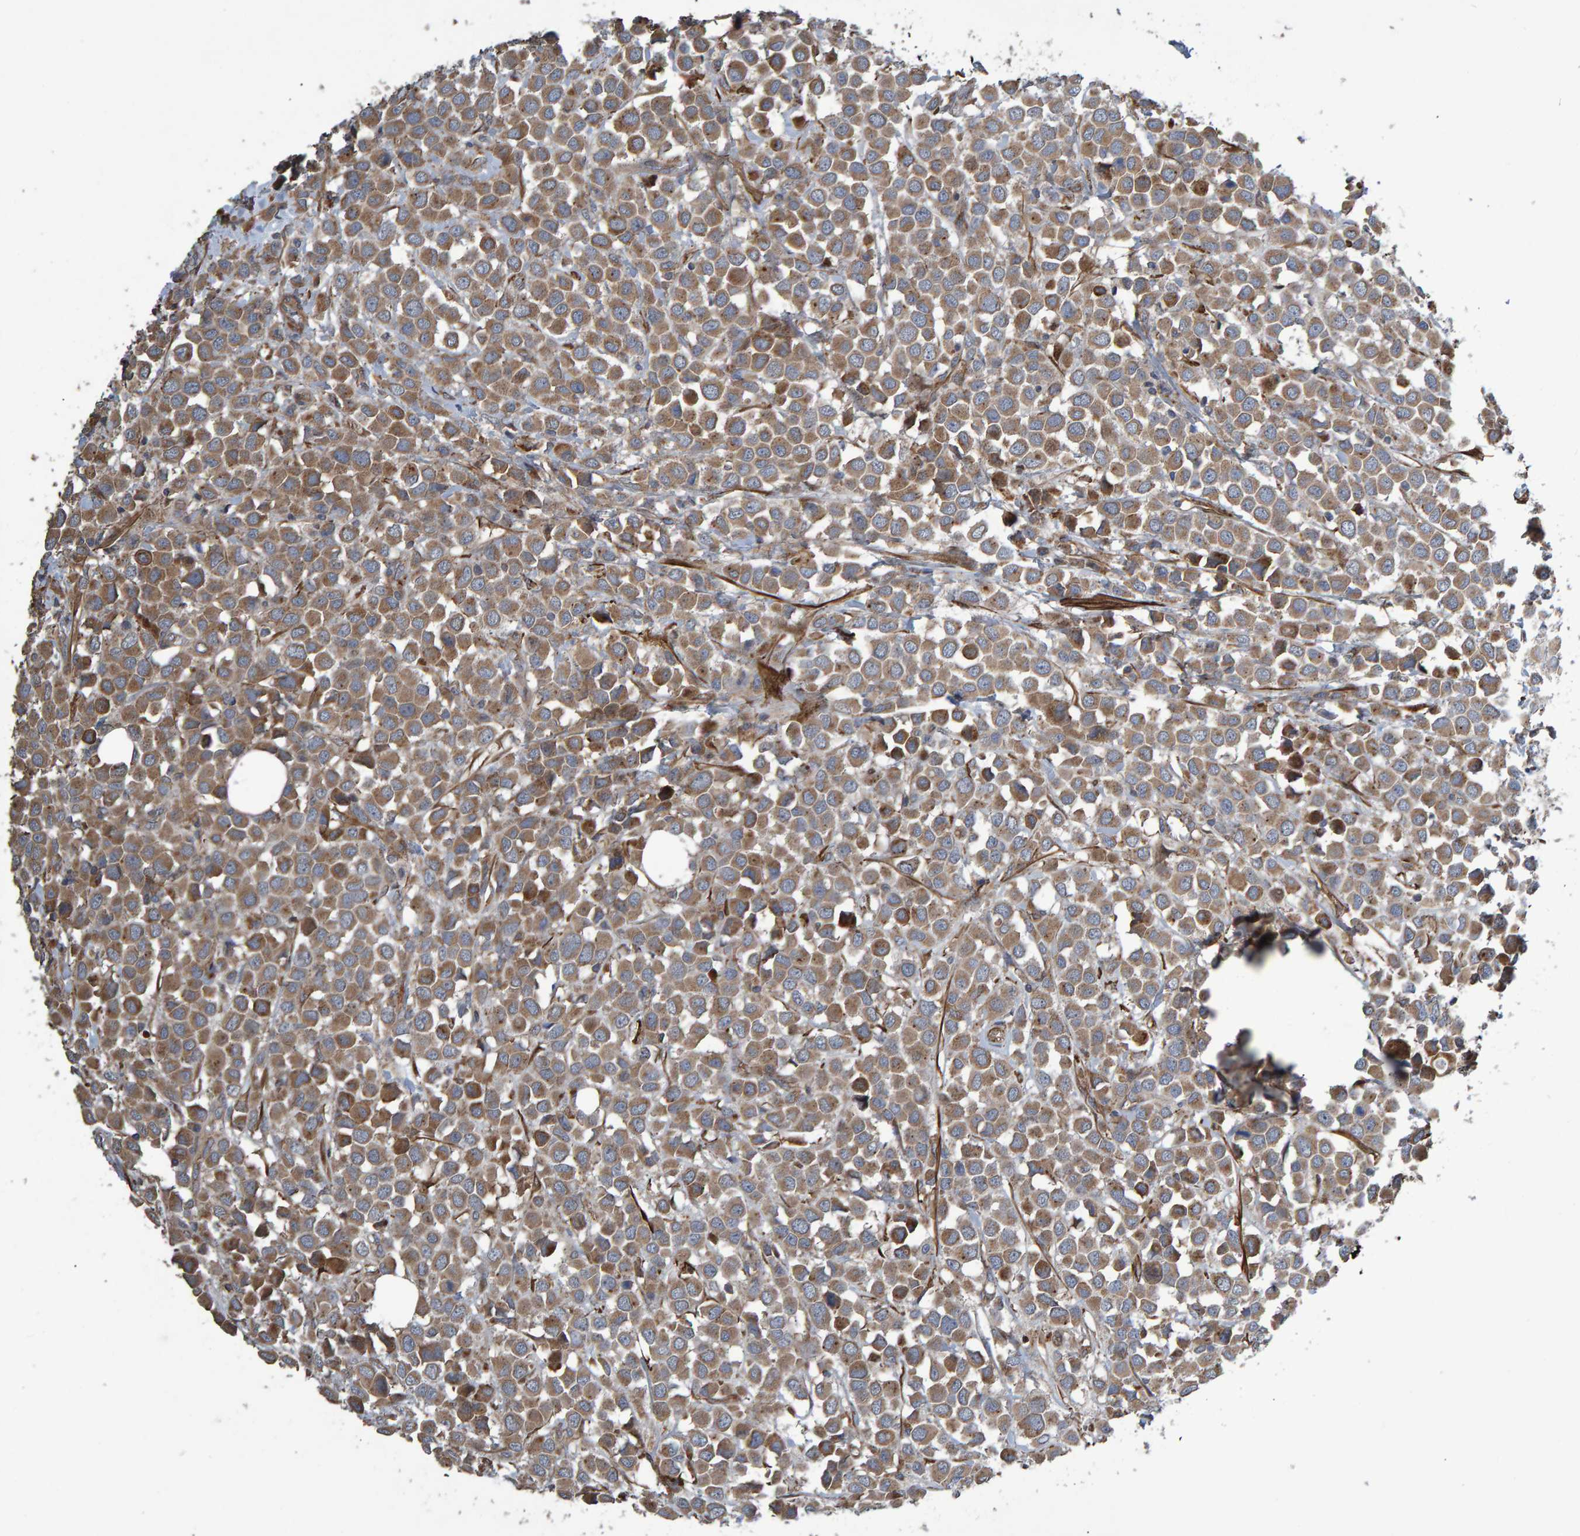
{"staining": {"intensity": "moderate", "quantity": ">75%", "location": "cytoplasmic/membranous"}, "tissue": "breast cancer", "cell_type": "Tumor cells", "image_type": "cancer", "snomed": [{"axis": "morphology", "description": "Duct carcinoma"}, {"axis": "topography", "description": "Breast"}], "caption": "Immunohistochemistry (DAB) staining of human breast cancer exhibits moderate cytoplasmic/membranous protein staining in about >75% of tumor cells.", "gene": "SLIT2", "patient": {"sex": "female", "age": 61}}